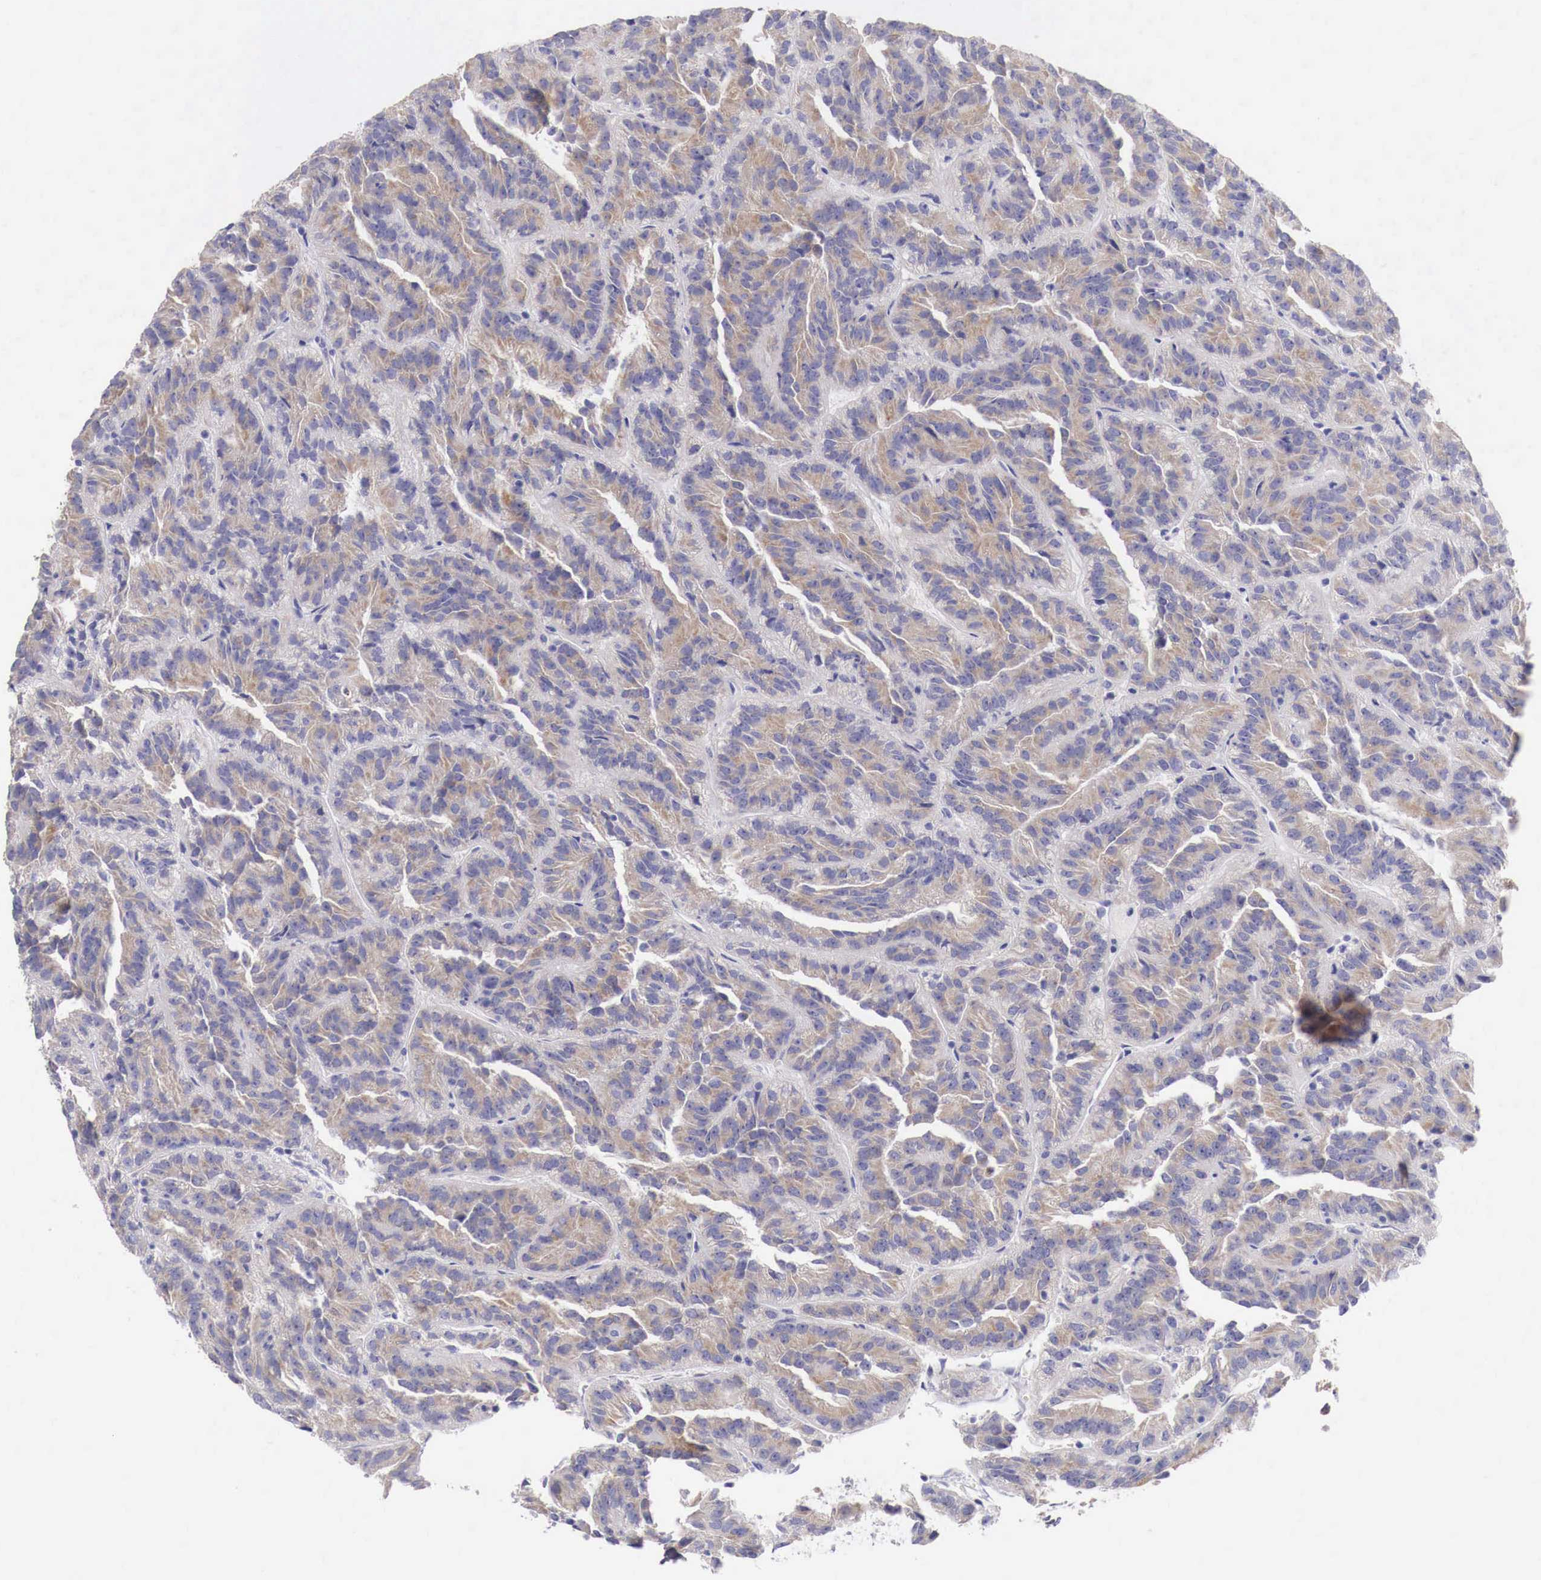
{"staining": {"intensity": "weak", "quantity": ">75%", "location": "cytoplasmic/membranous"}, "tissue": "renal cancer", "cell_type": "Tumor cells", "image_type": "cancer", "snomed": [{"axis": "morphology", "description": "Adenocarcinoma, NOS"}, {"axis": "topography", "description": "Kidney"}], "caption": "About >75% of tumor cells in renal cancer reveal weak cytoplasmic/membranous protein positivity as visualized by brown immunohistochemical staining.", "gene": "NREP", "patient": {"sex": "male", "age": 46}}